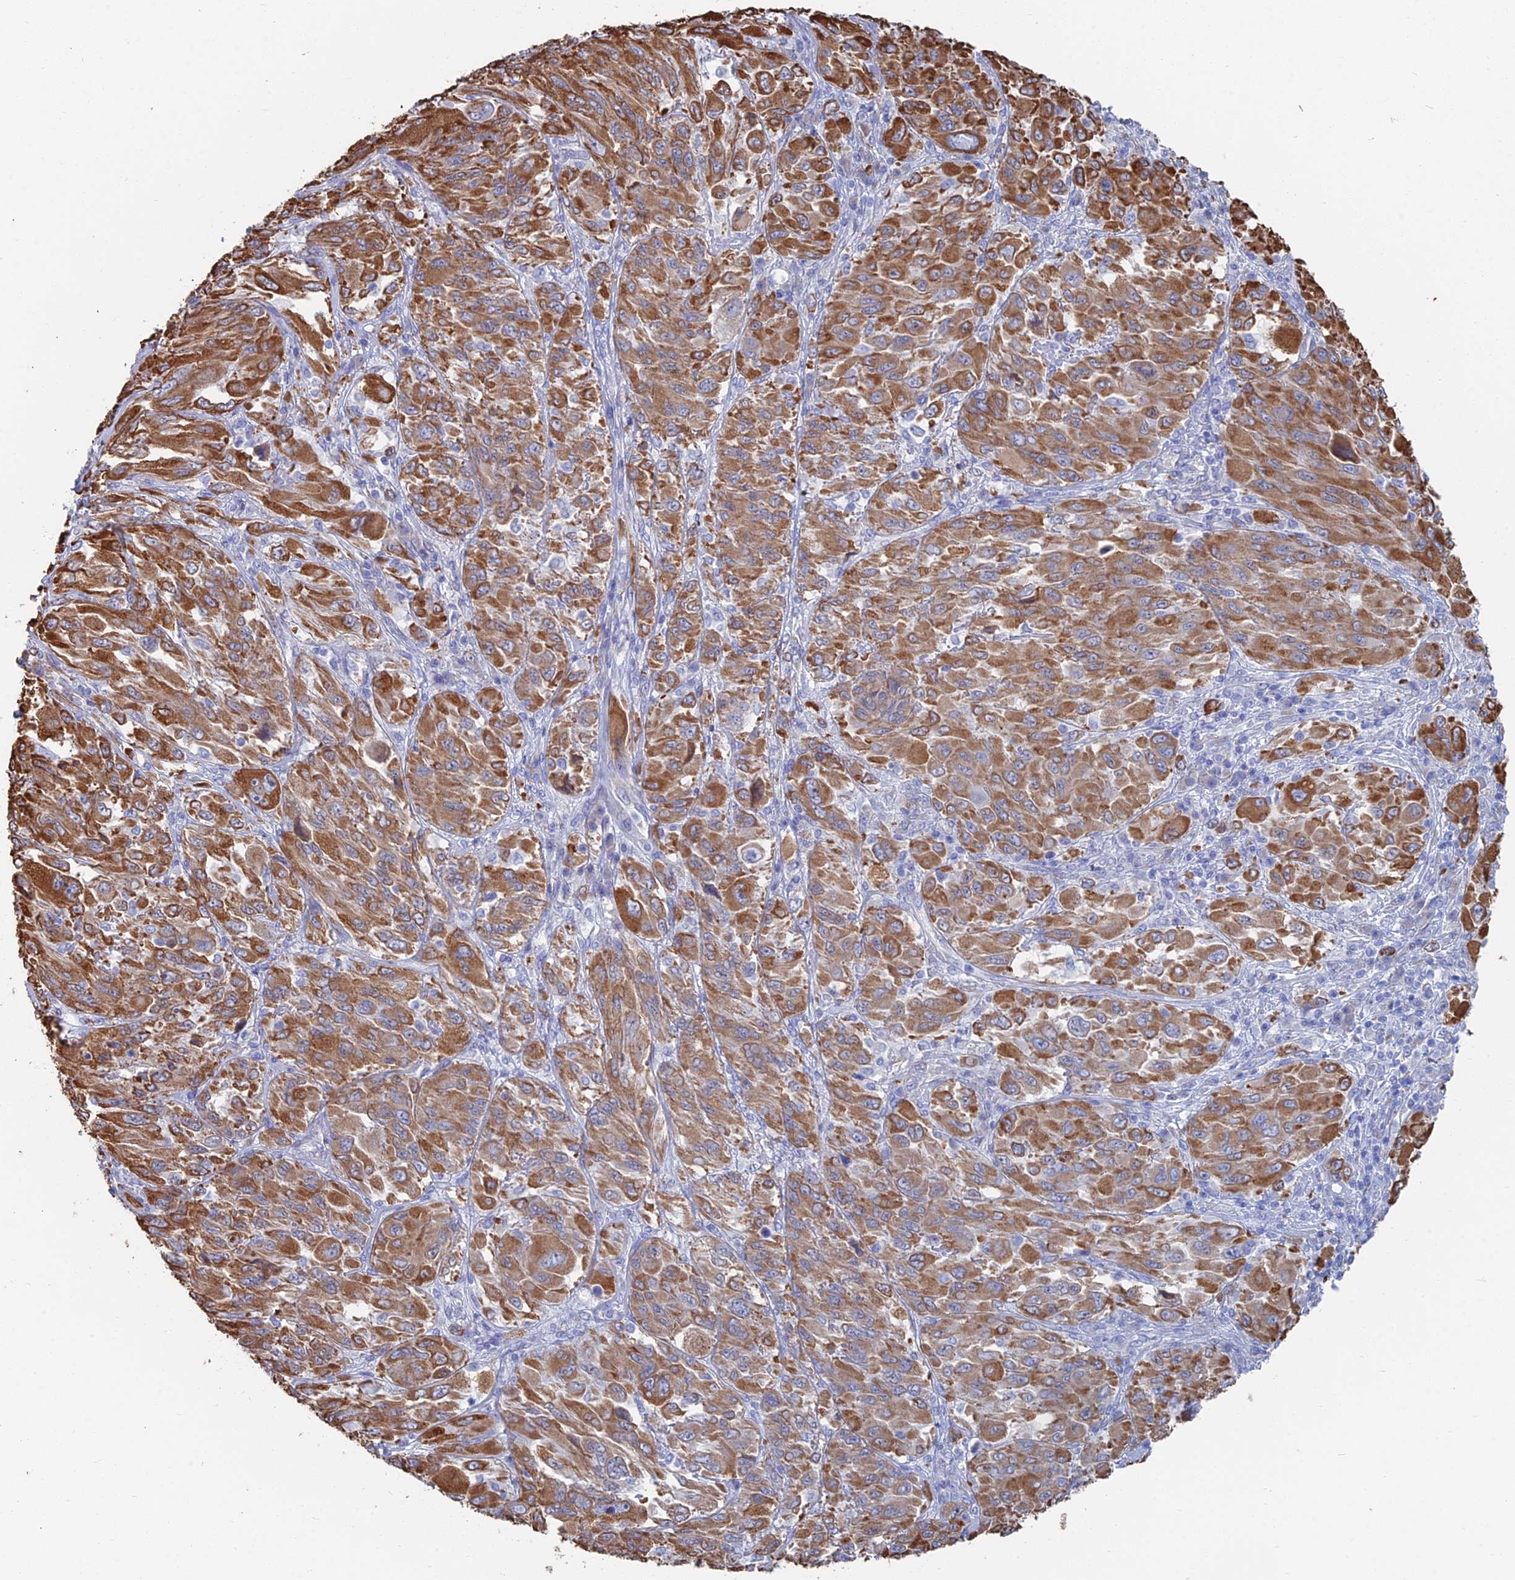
{"staining": {"intensity": "moderate", "quantity": ">75%", "location": "cytoplasmic/membranous"}, "tissue": "melanoma", "cell_type": "Tumor cells", "image_type": "cancer", "snomed": [{"axis": "morphology", "description": "Malignant melanoma, NOS"}, {"axis": "topography", "description": "Skin"}], "caption": "Immunohistochemistry (IHC) histopathology image of neoplastic tissue: human malignant melanoma stained using IHC demonstrates medium levels of moderate protein expression localized specifically in the cytoplasmic/membranous of tumor cells, appearing as a cytoplasmic/membranous brown color.", "gene": "TNNT3", "patient": {"sex": "female", "age": 91}}